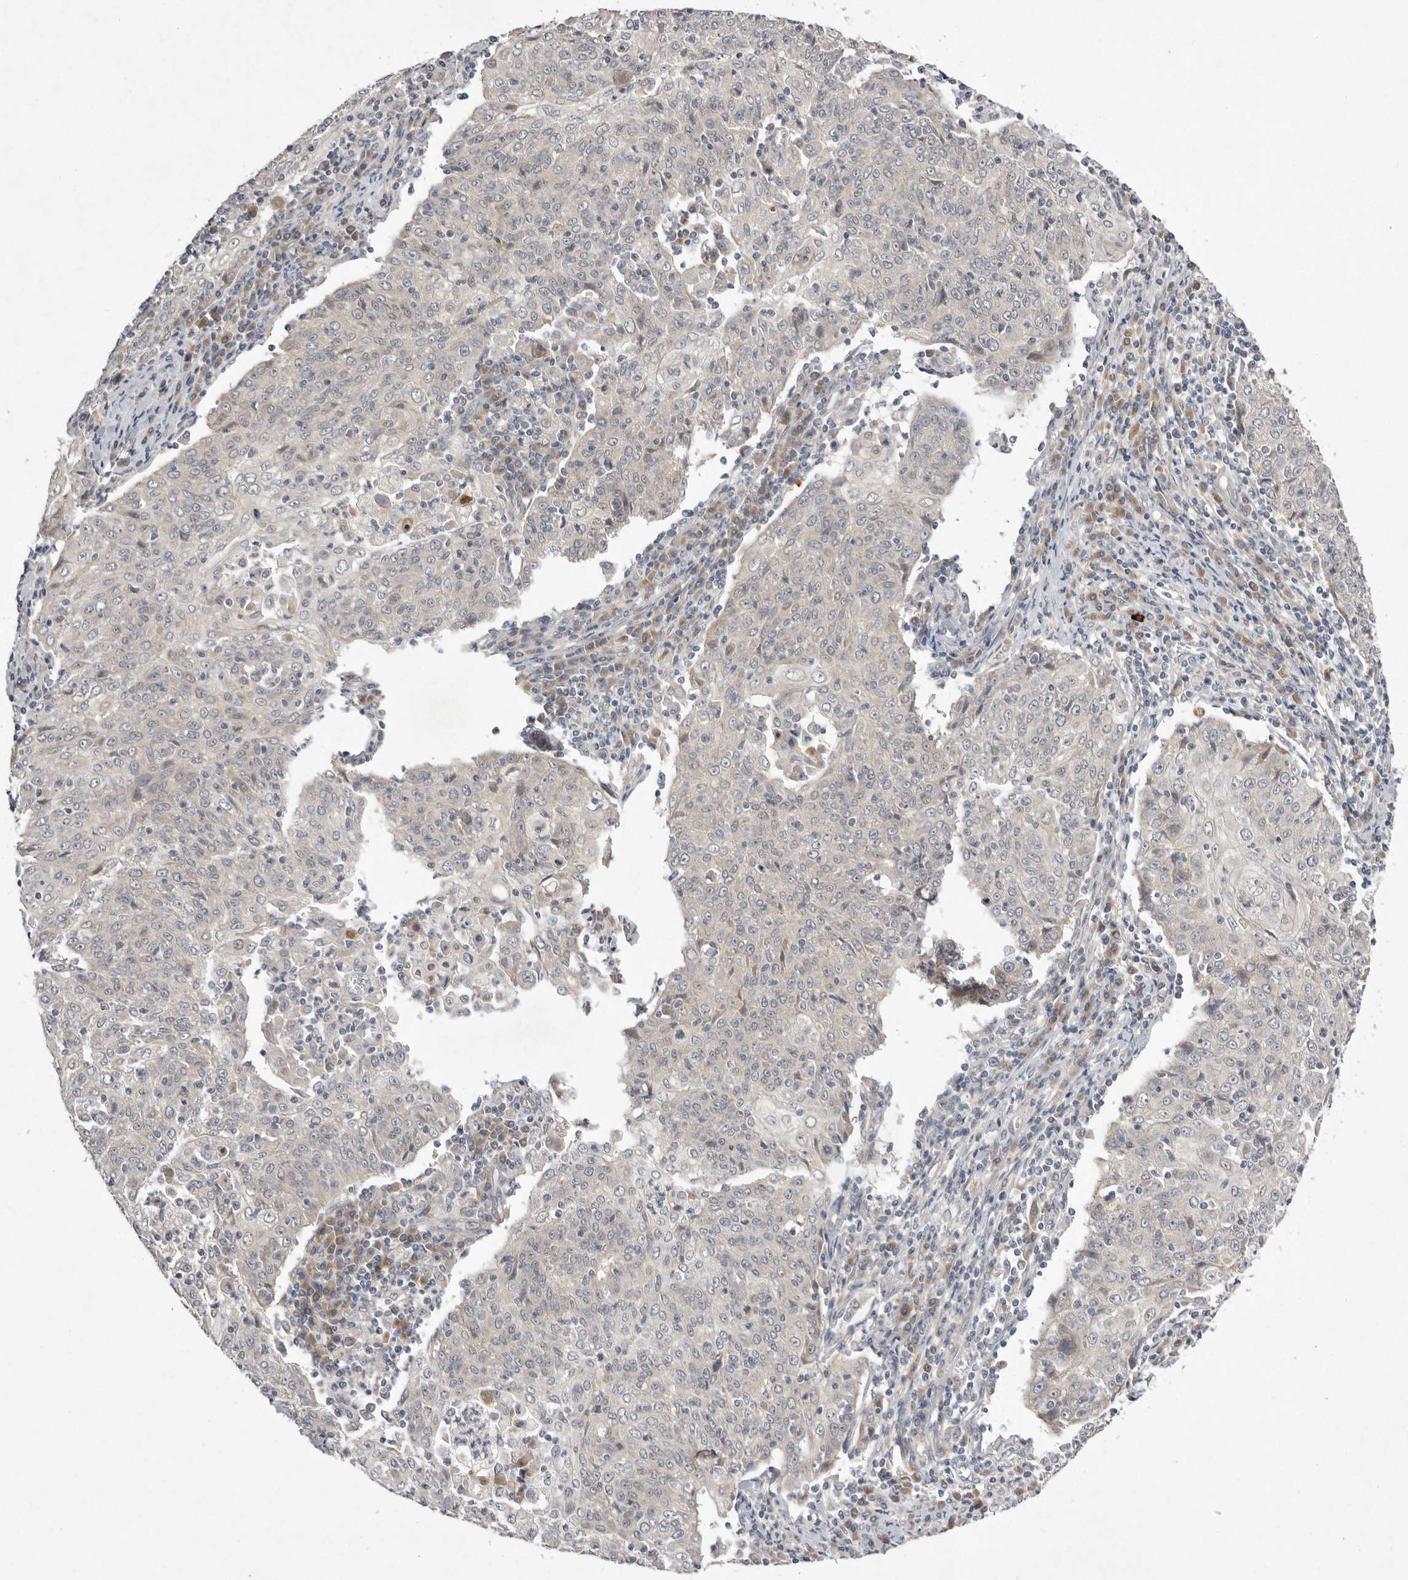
{"staining": {"intensity": "negative", "quantity": "none", "location": "none"}, "tissue": "cervical cancer", "cell_type": "Tumor cells", "image_type": "cancer", "snomed": [{"axis": "morphology", "description": "Squamous cell carcinoma, NOS"}, {"axis": "topography", "description": "Cervix"}], "caption": "Immunohistochemistry (IHC) image of neoplastic tissue: human cervical cancer stained with DAB exhibits no significant protein positivity in tumor cells. Brightfield microscopy of immunohistochemistry (IHC) stained with DAB (brown) and hematoxylin (blue), captured at high magnification.", "gene": "NSUN4", "patient": {"sex": "female", "age": 48}}